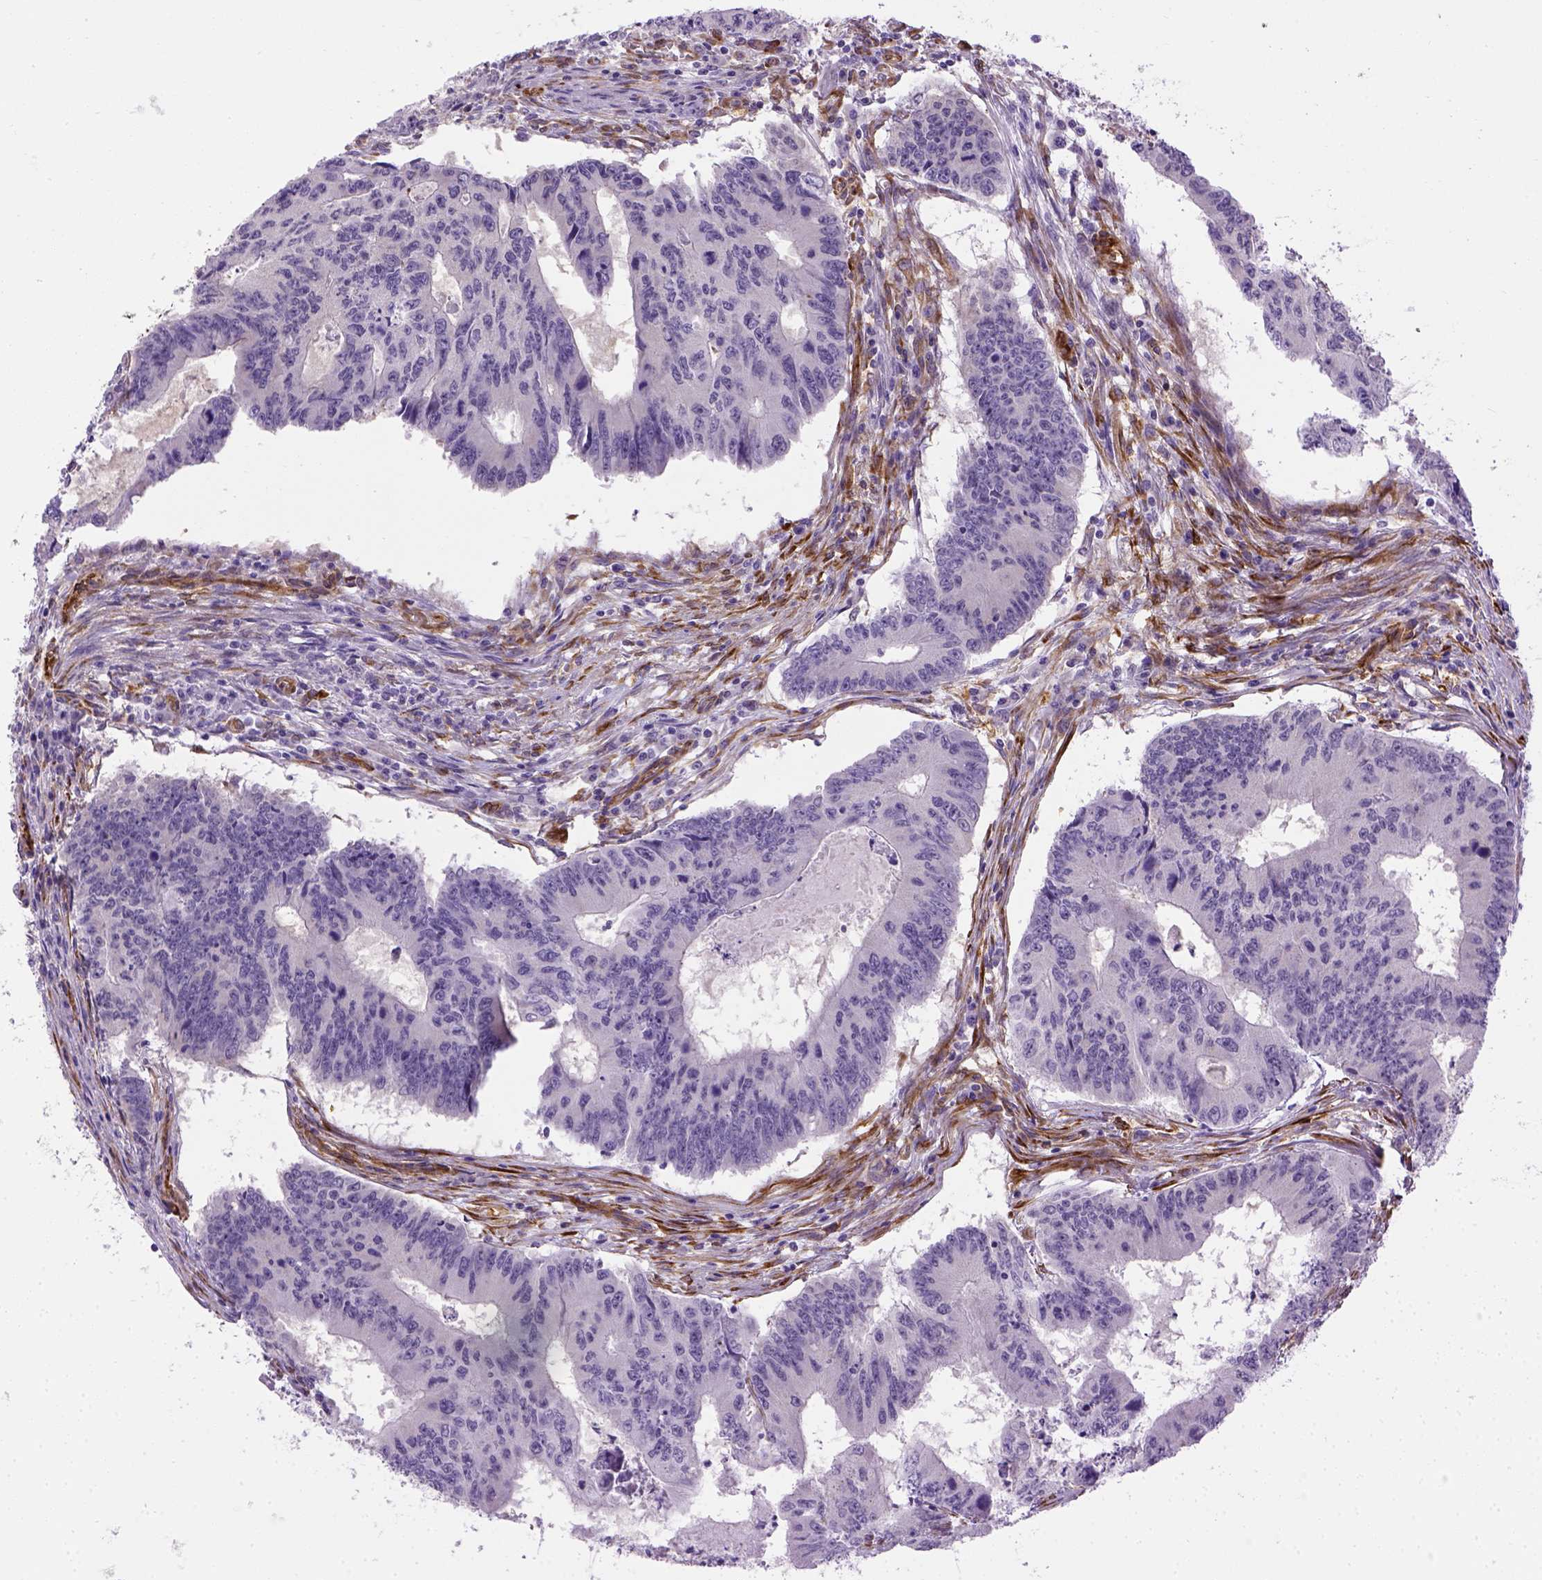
{"staining": {"intensity": "negative", "quantity": "none", "location": "none"}, "tissue": "colorectal cancer", "cell_type": "Tumor cells", "image_type": "cancer", "snomed": [{"axis": "morphology", "description": "Adenocarcinoma, NOS"}, {"axis": "topography", "description": "Colon"}], "caption": "This is an immunohistochemistry histopathology image of human colorectal adenocarcinoma. There is no staining in tumor cells.", "gene": "KAZN", "patient": {"sex": "male", "age": 53}}